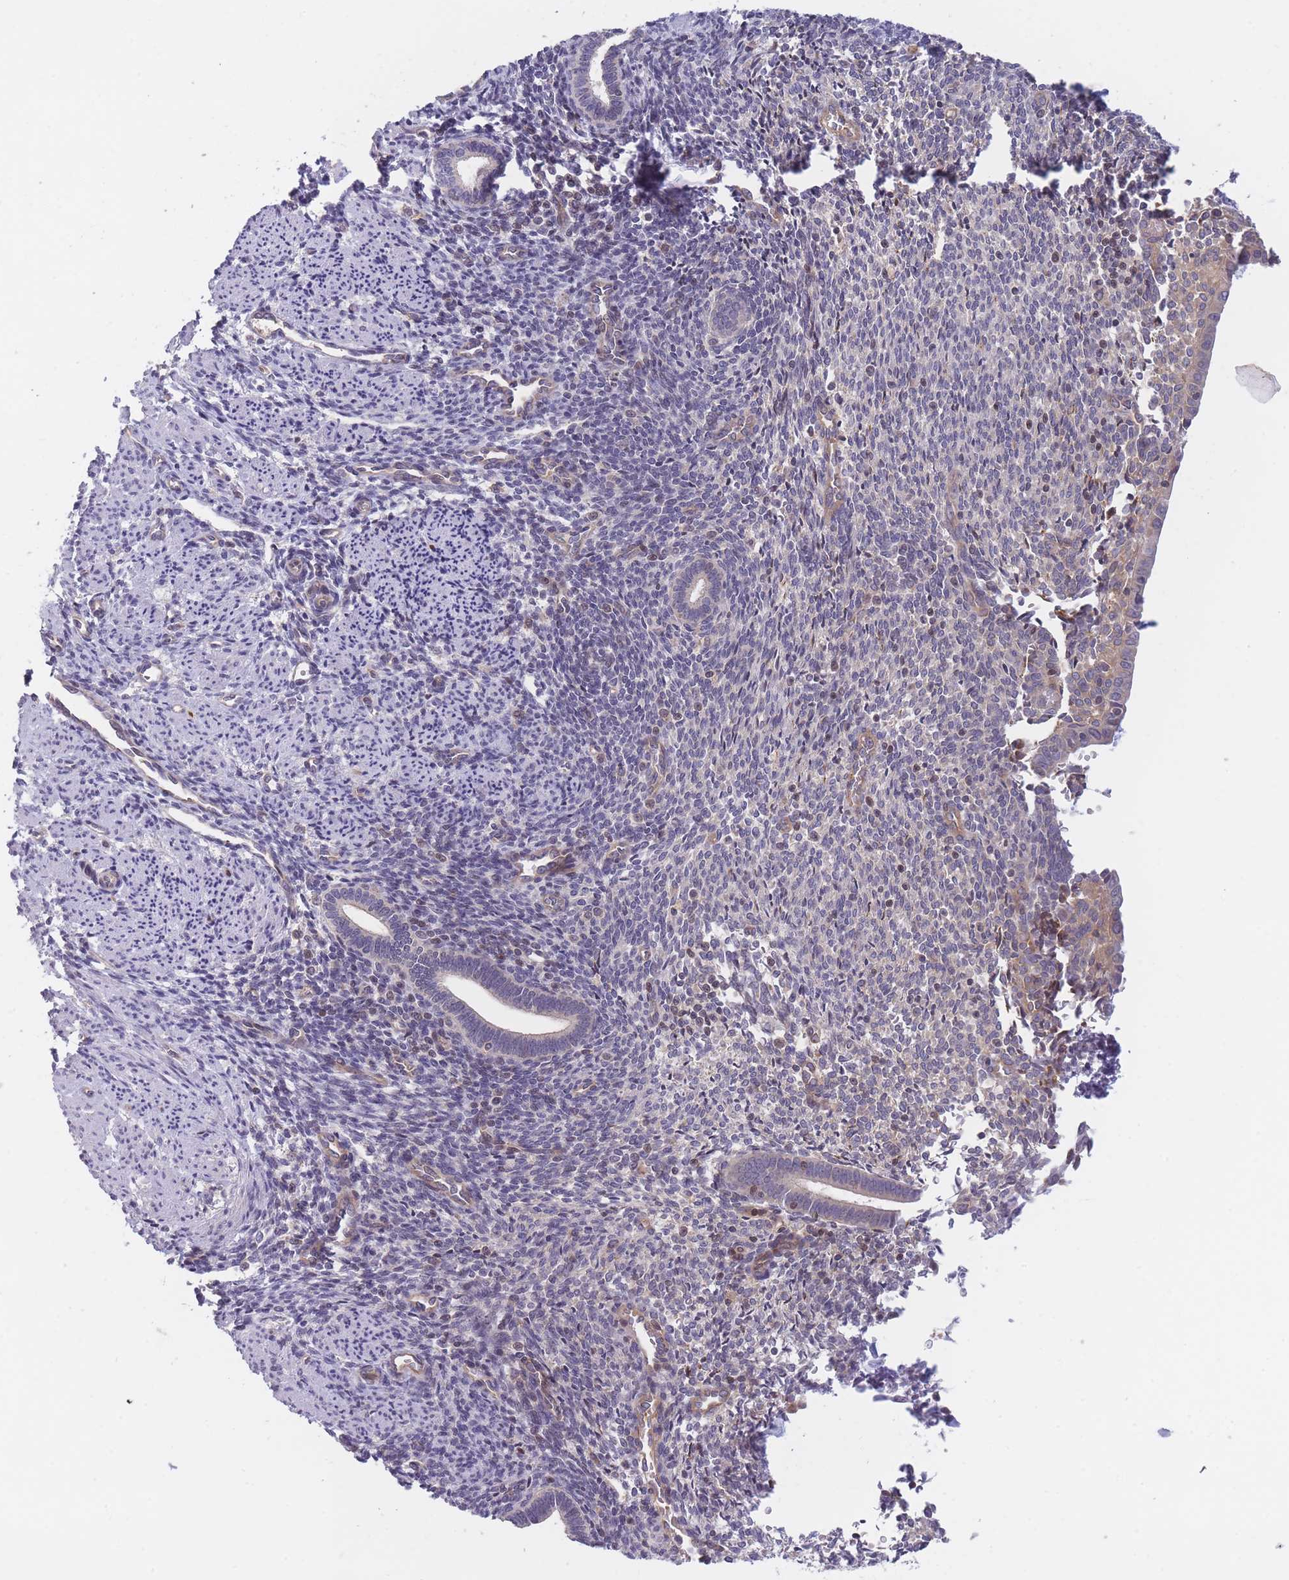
{"staining": {"intensity": "negative", "quantity": "none", "location": "none"}, "tissue": "endometrium", "cell_type": "Cells in endometrial stroma", "image_type": "normal", "snomed": [{"axis": "morphology", "description": "Normal tissue, NOS"}, {"axis": "topography", "description": "Endometrium"}], "caption": "Immunohistochemistry of unremarkable human endometrium reveals no positivity in cells in endometrial stroma. (DAB (3,3'-diaminobenzidine) immunohistochemistry with hematoxylin counter stain).", "gene": "SLC35F5", "patient": {"sex": "female", "age": 32}}